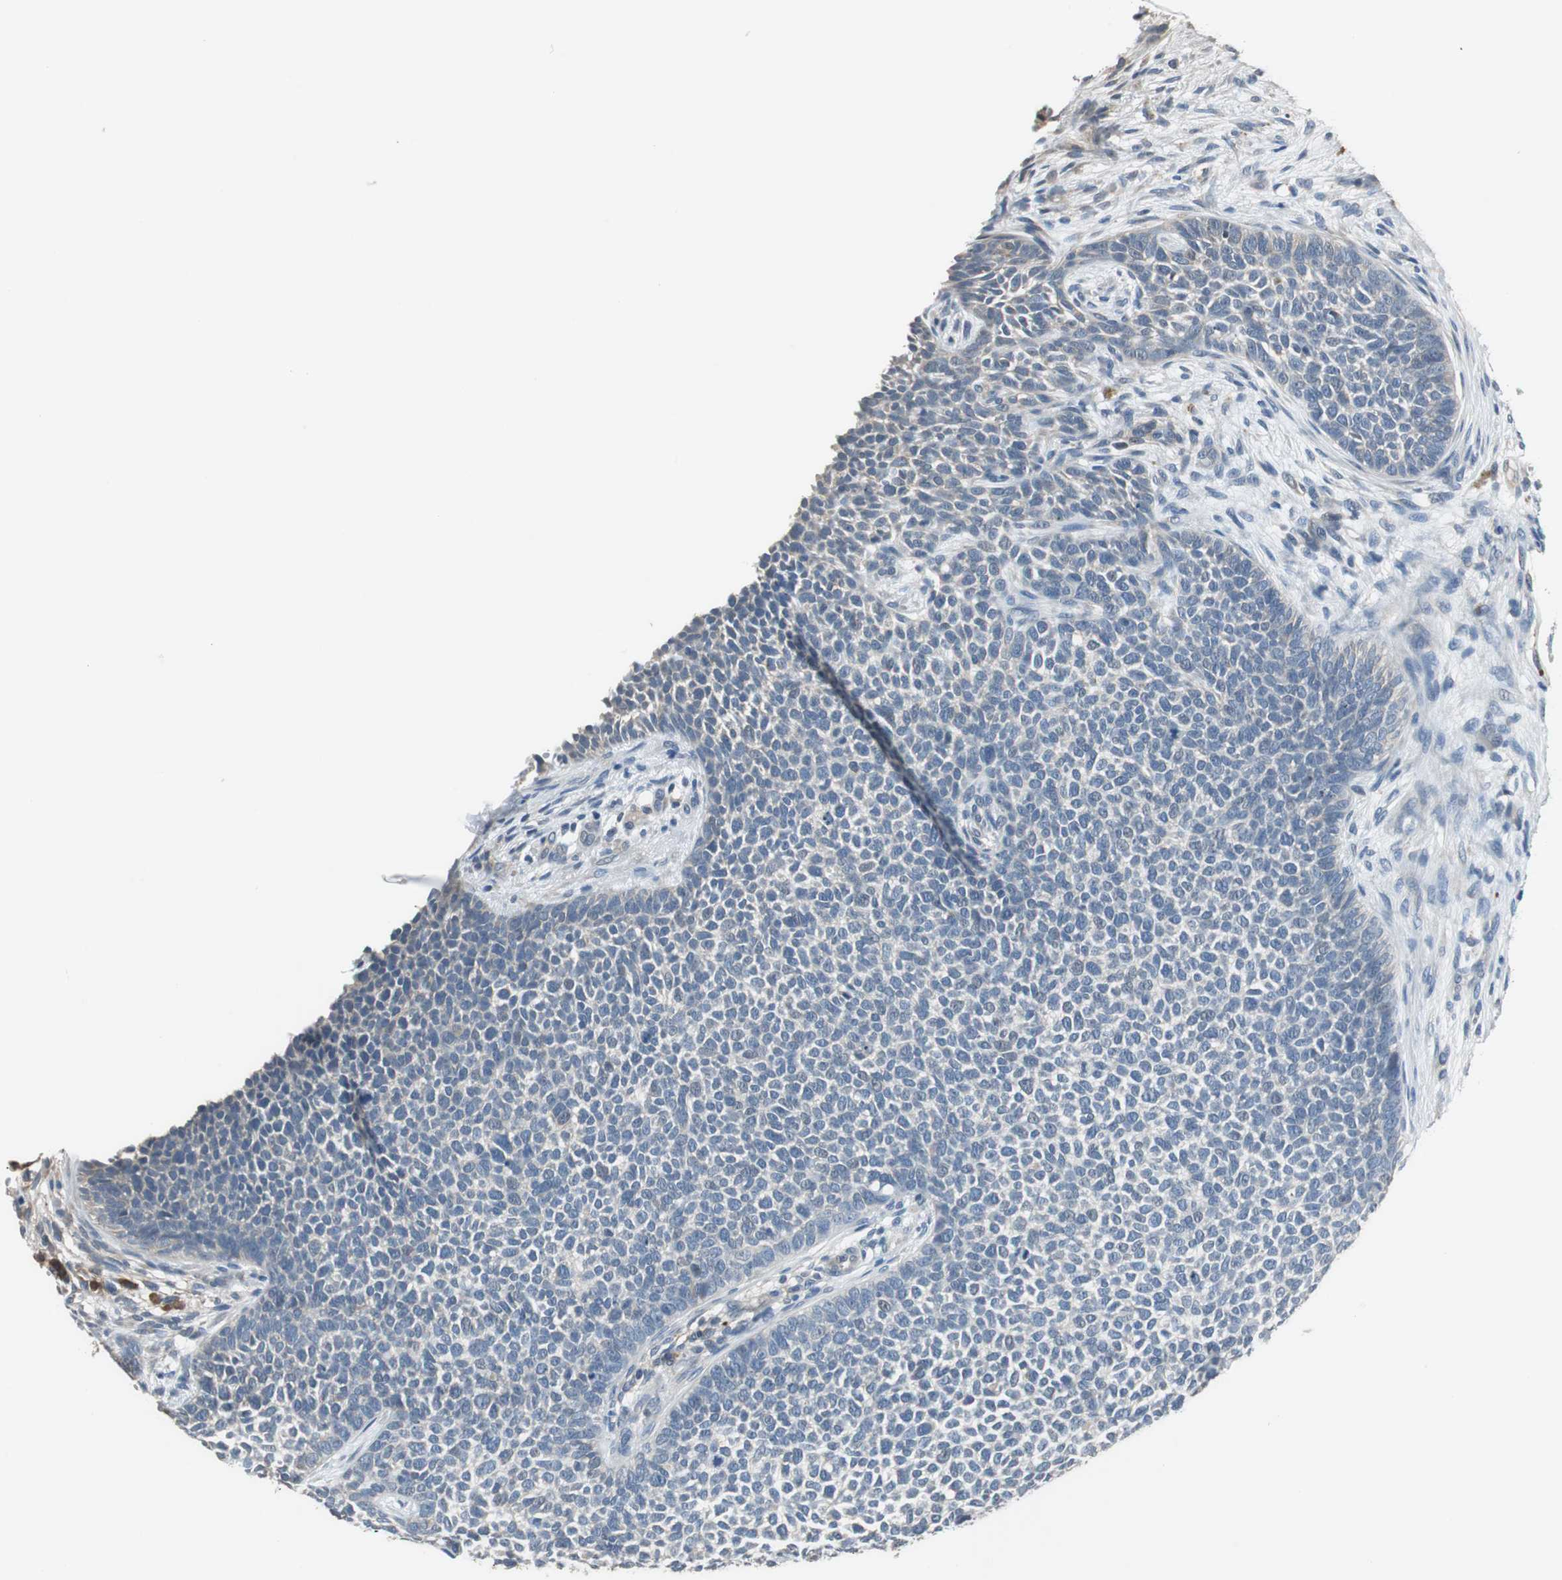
{"staining": {"intensity": "negative", "quantity": "none", "location": "none"}, "tissue": "skin cancer", "cell_type": "Tumor cells", "image_type": "cancer", "snomed": [{"axis": "morphology", "description": "Basal cell carcinoma"}, {"axis": "topography", "description": "Skin"}], "caption": "Basal cell carcinoma (skin) stained for a protein using immunohistochemistry displays no positivity tumor cells.", "gene": "PI4KB", "patient": {"sex": "female", "age": 84}}